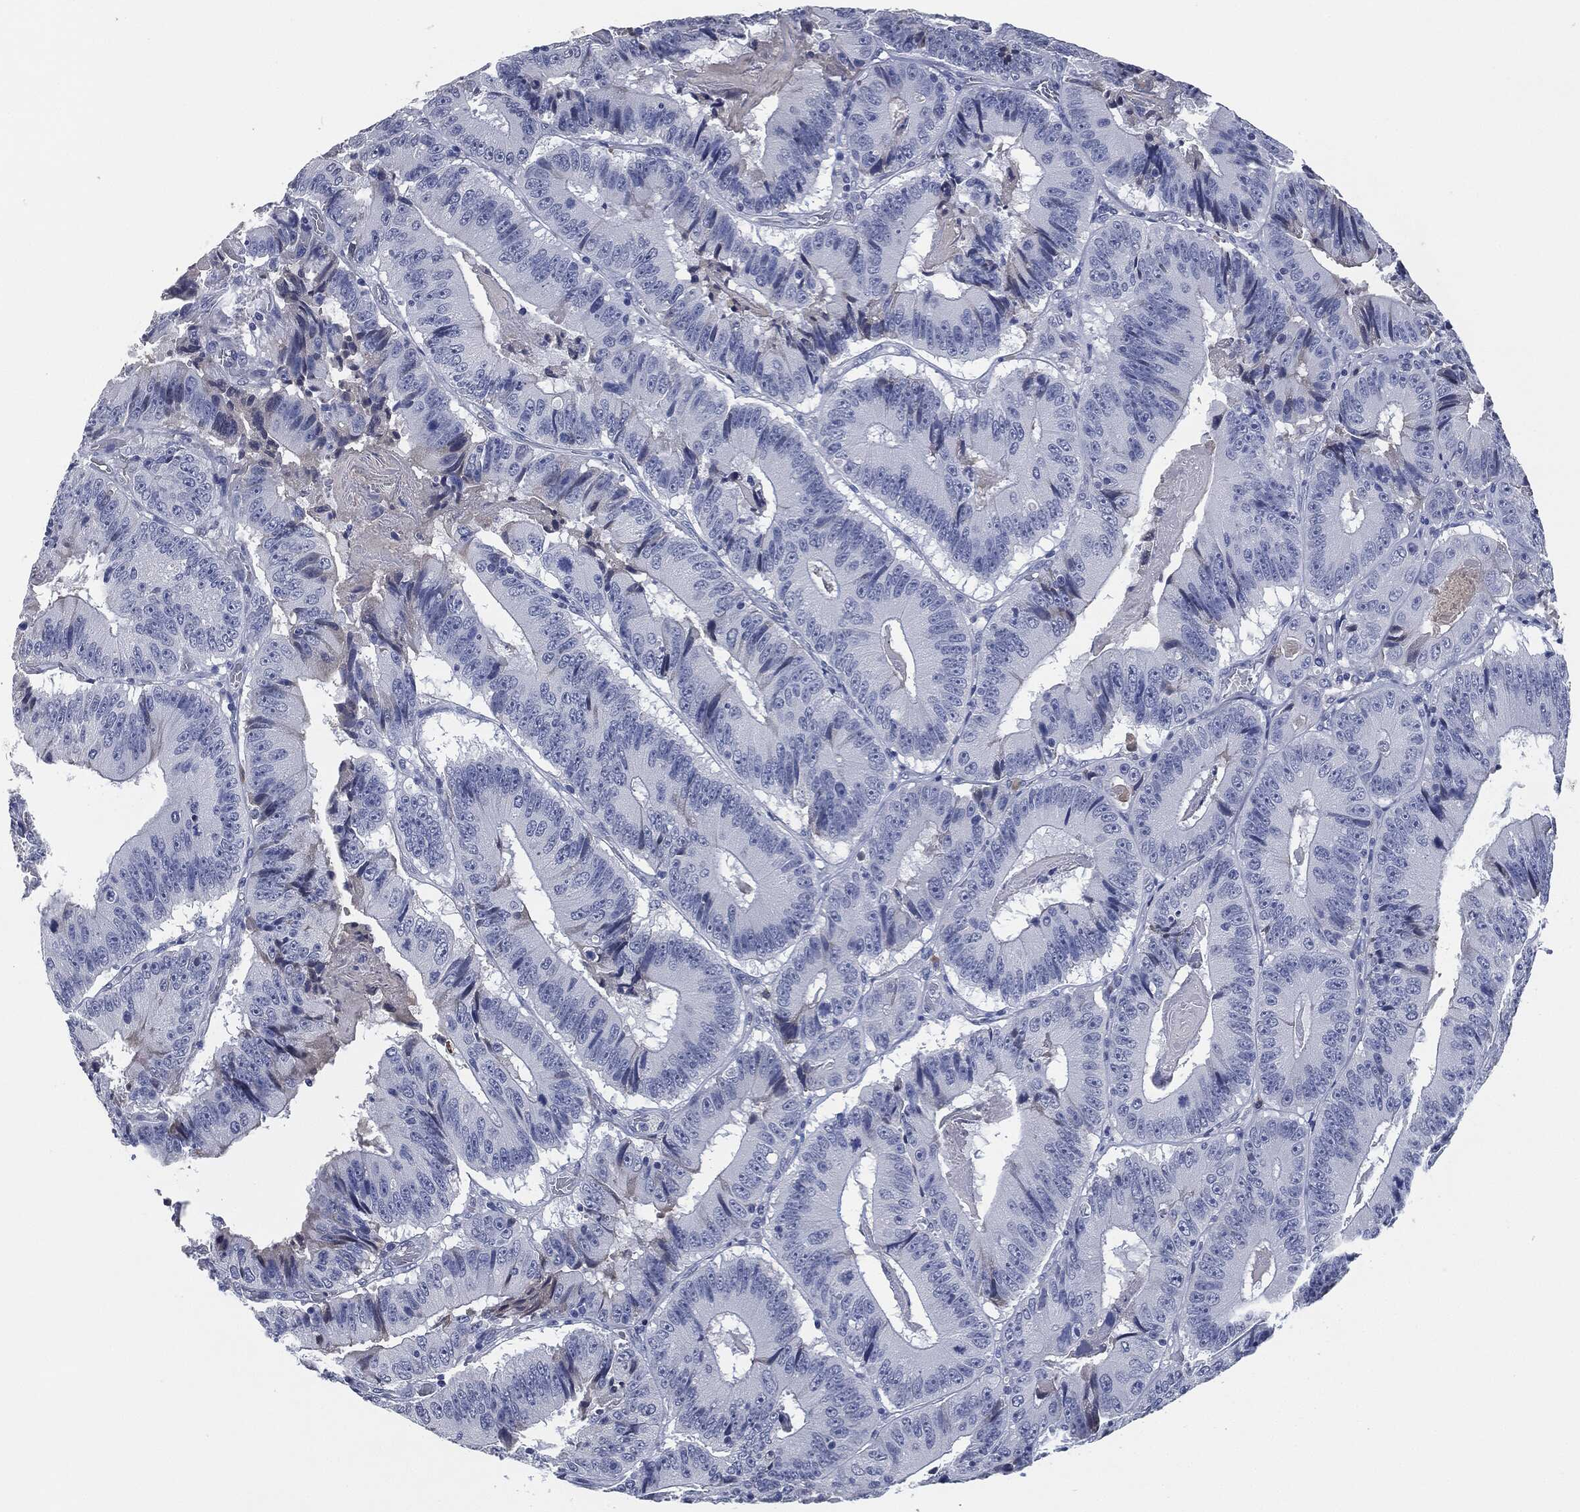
{"staining": {"intensity": "negative", "quantity": "none", "location": "none"}, "tissue": "colorectal cancer", "cell_type": "Tumor cells", "image_type": "cancer", "snomed": [{"axis": "morphology", "description": "Adenocarcinoma, NOS"}, {"axis": "topography", "description": "Colon"}], "caption": "Colorectal adenocarcinoma stained for a protein using immunohistochemistry (IHC) displays no expression tumor cells.", "gene": "SIGLEC7", "patient": {"sex": "female", "age": 86}}